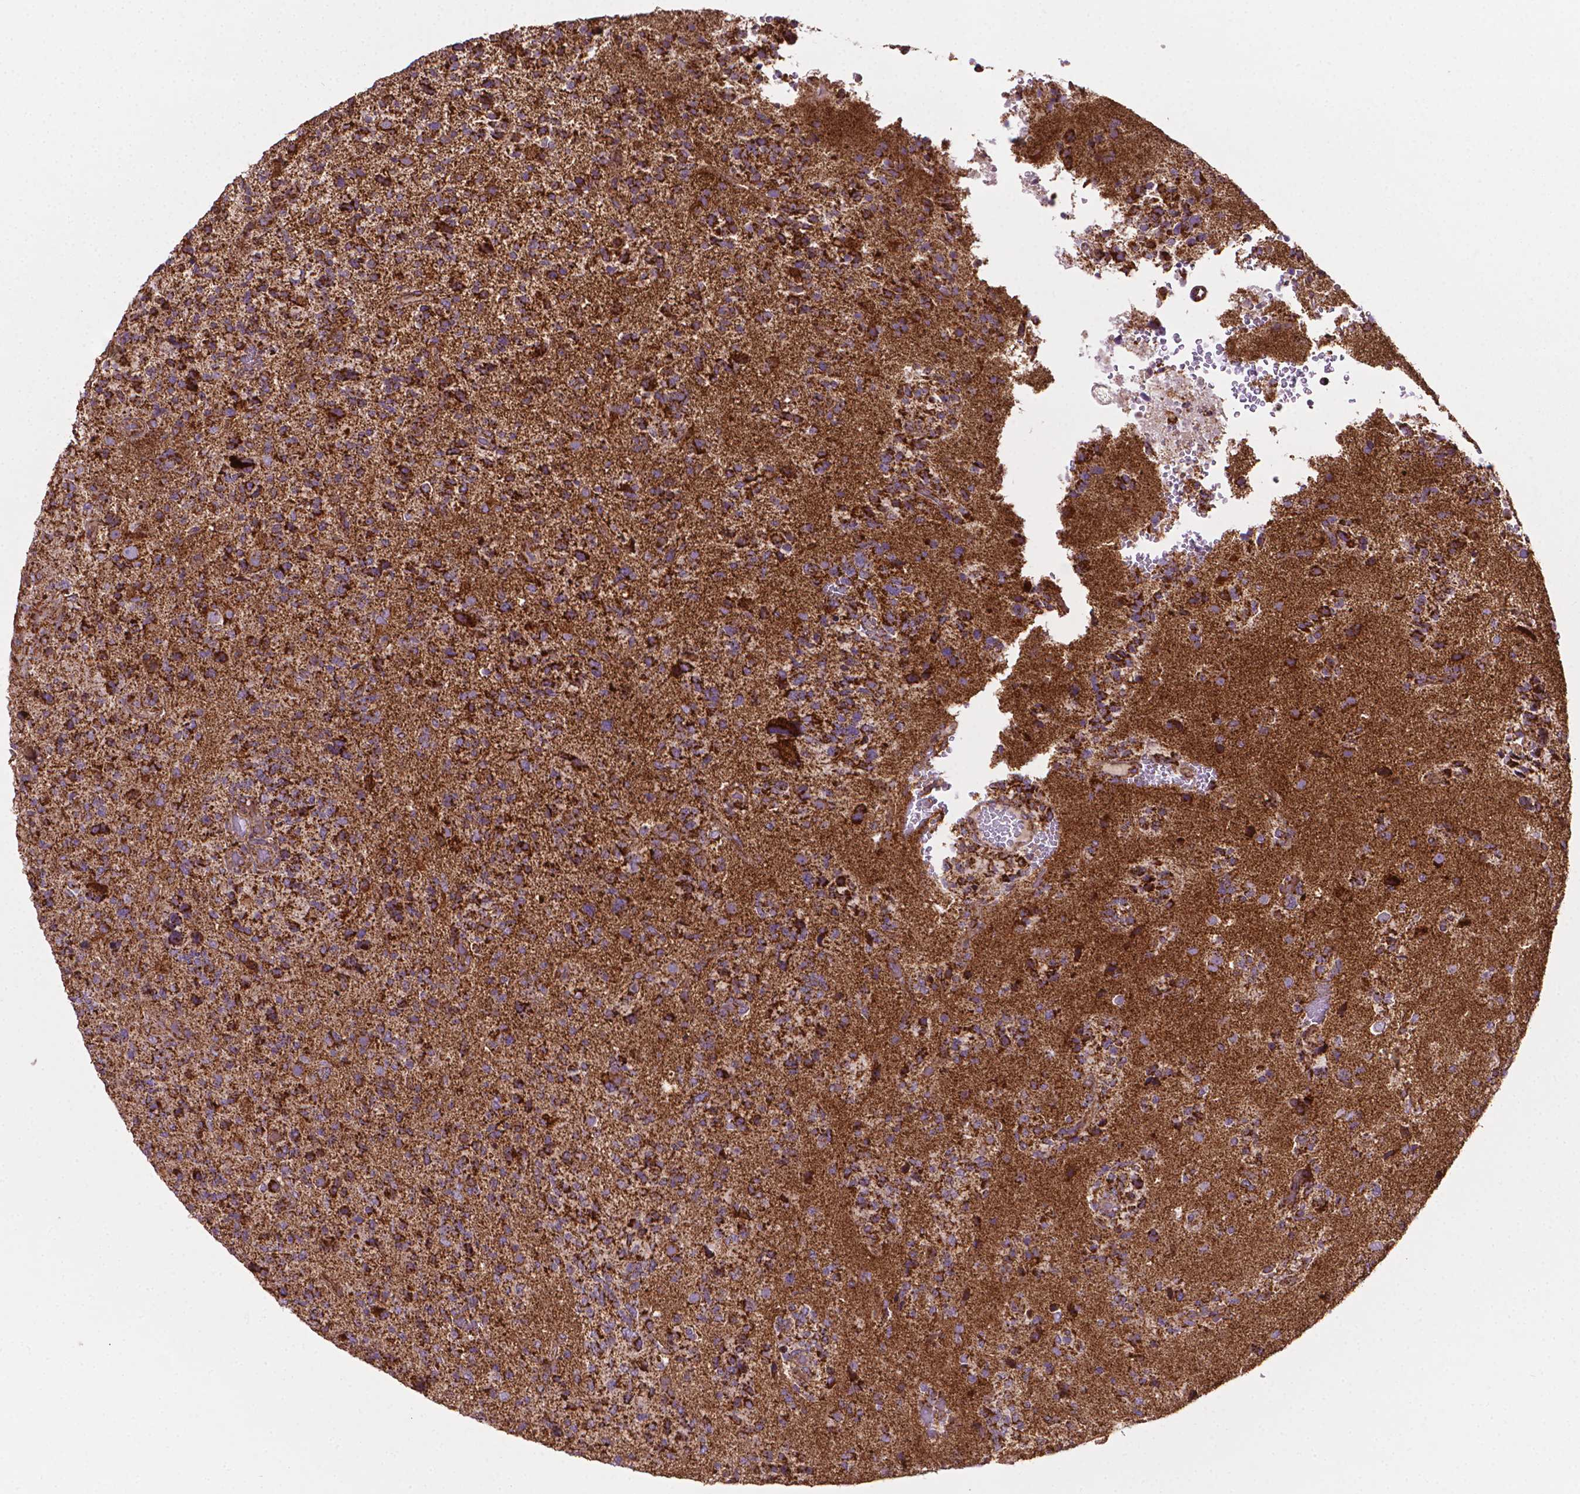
{"staining": {"intensity": "strong", "quantity": ">75%", "location": "cytoplasmic/membranous"}, "tissue": "glioma", "cell_type": "Tumor cells", "image_type": "cancer", "snomed": [{"axis": "morphology", "description": "Glioma, malignant, High grade"}, {"axis": "topography", "description": "Brain"}], "caption": "There is high levels of strong cytoplasmic/membranous positivity in tumor cells of glioma, as demonstrated by immunohistochemical staining (brown color).", "gene": "ILVBL", "patient": {"sex": "female", "age": 71}}